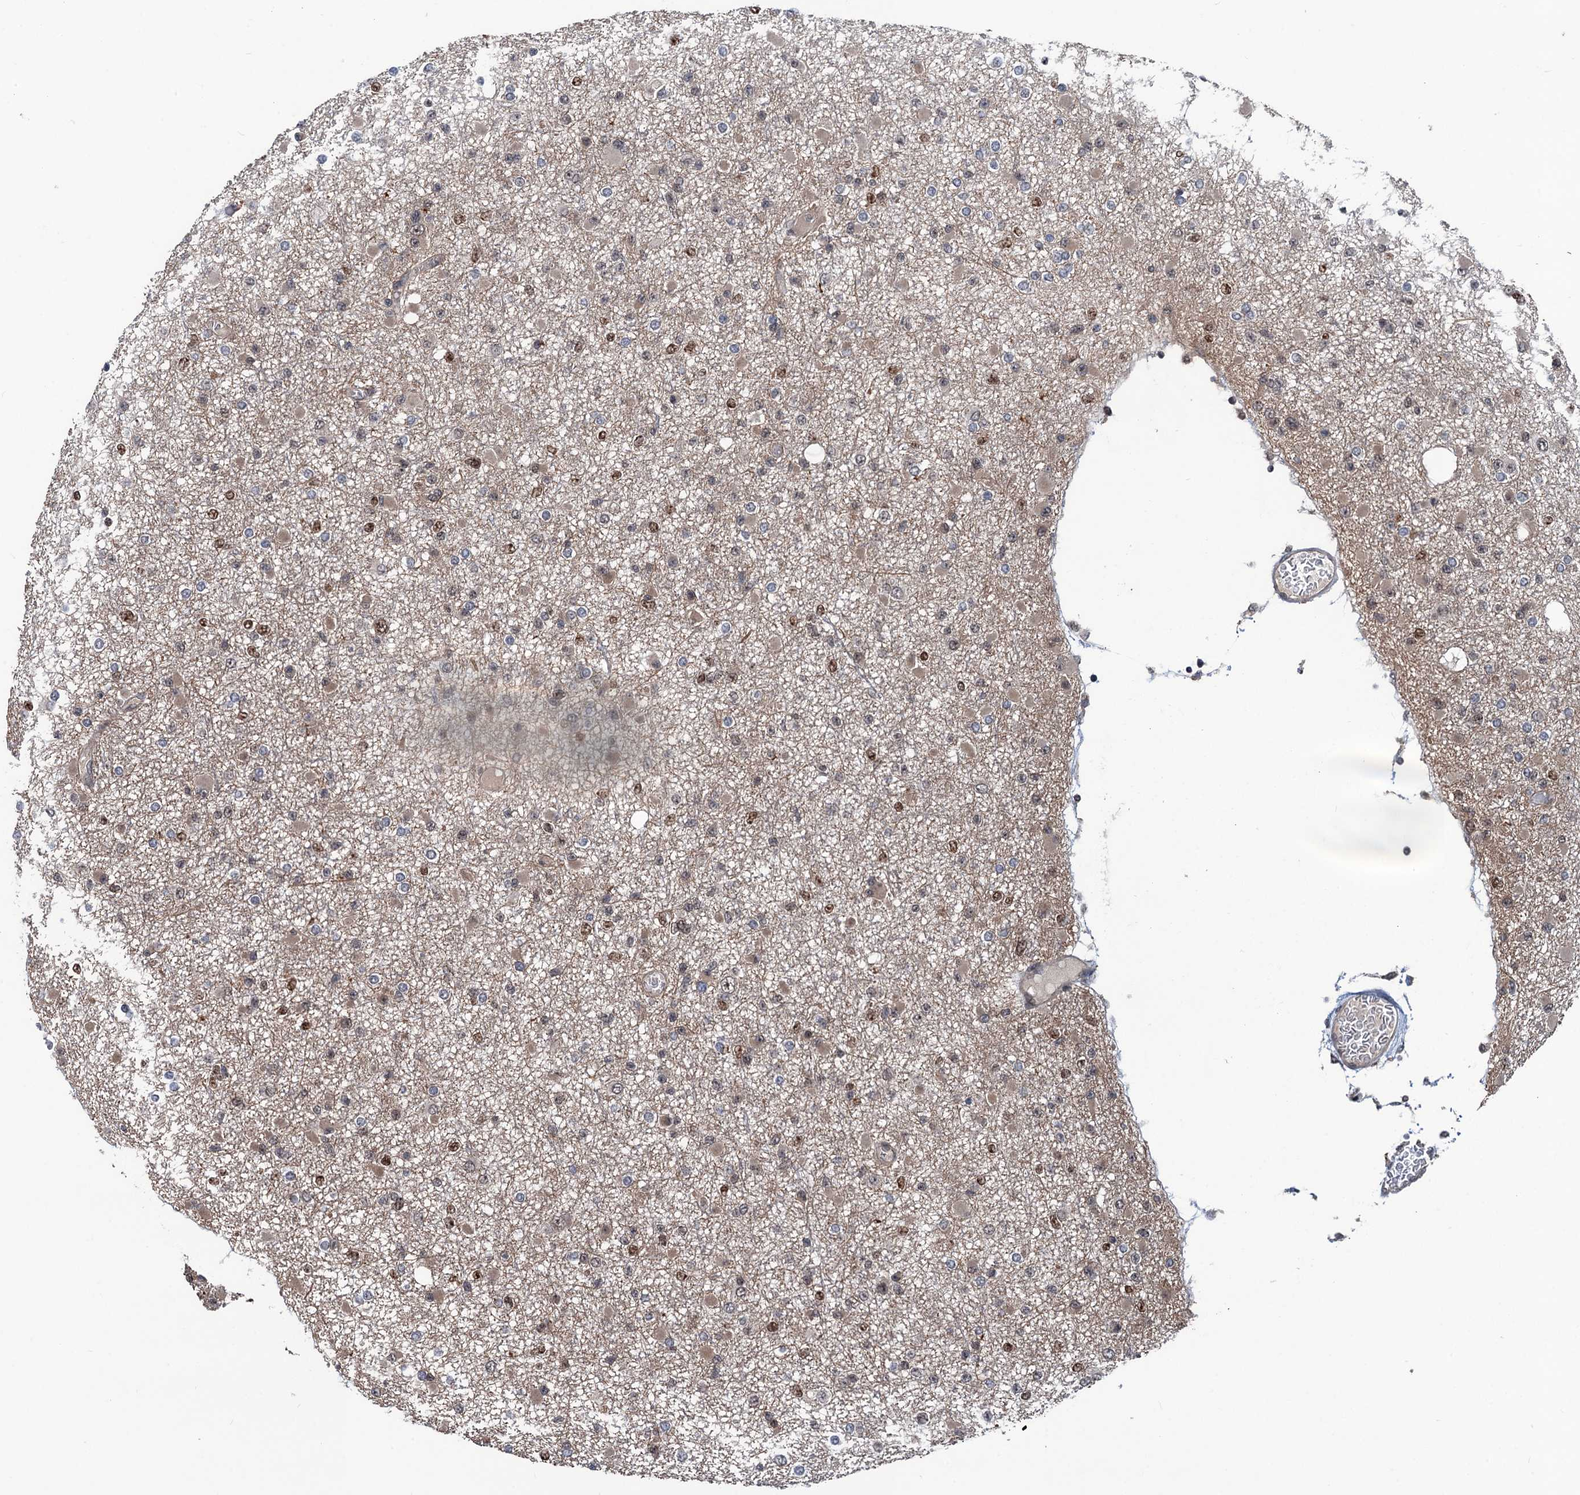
{"staining": {"intensity": "moderate", "quantity": "<25%", "location": "nuclear"}, "tissue": "glioma", "cell_type": "Tumor cells", "image_type": "cancer", "snomed": [{"axis": "morphology", "description": "Glioma, malignant, Low grade"}, {"axis": "topography", "description": "Brain"}], "caption": "Malignant low-grade glioma stained for a protein exhibits moderate nuclear positivity in tumor cells.", "gene": "RASSF4", "patient": {"sex": "female", "age": 22}}